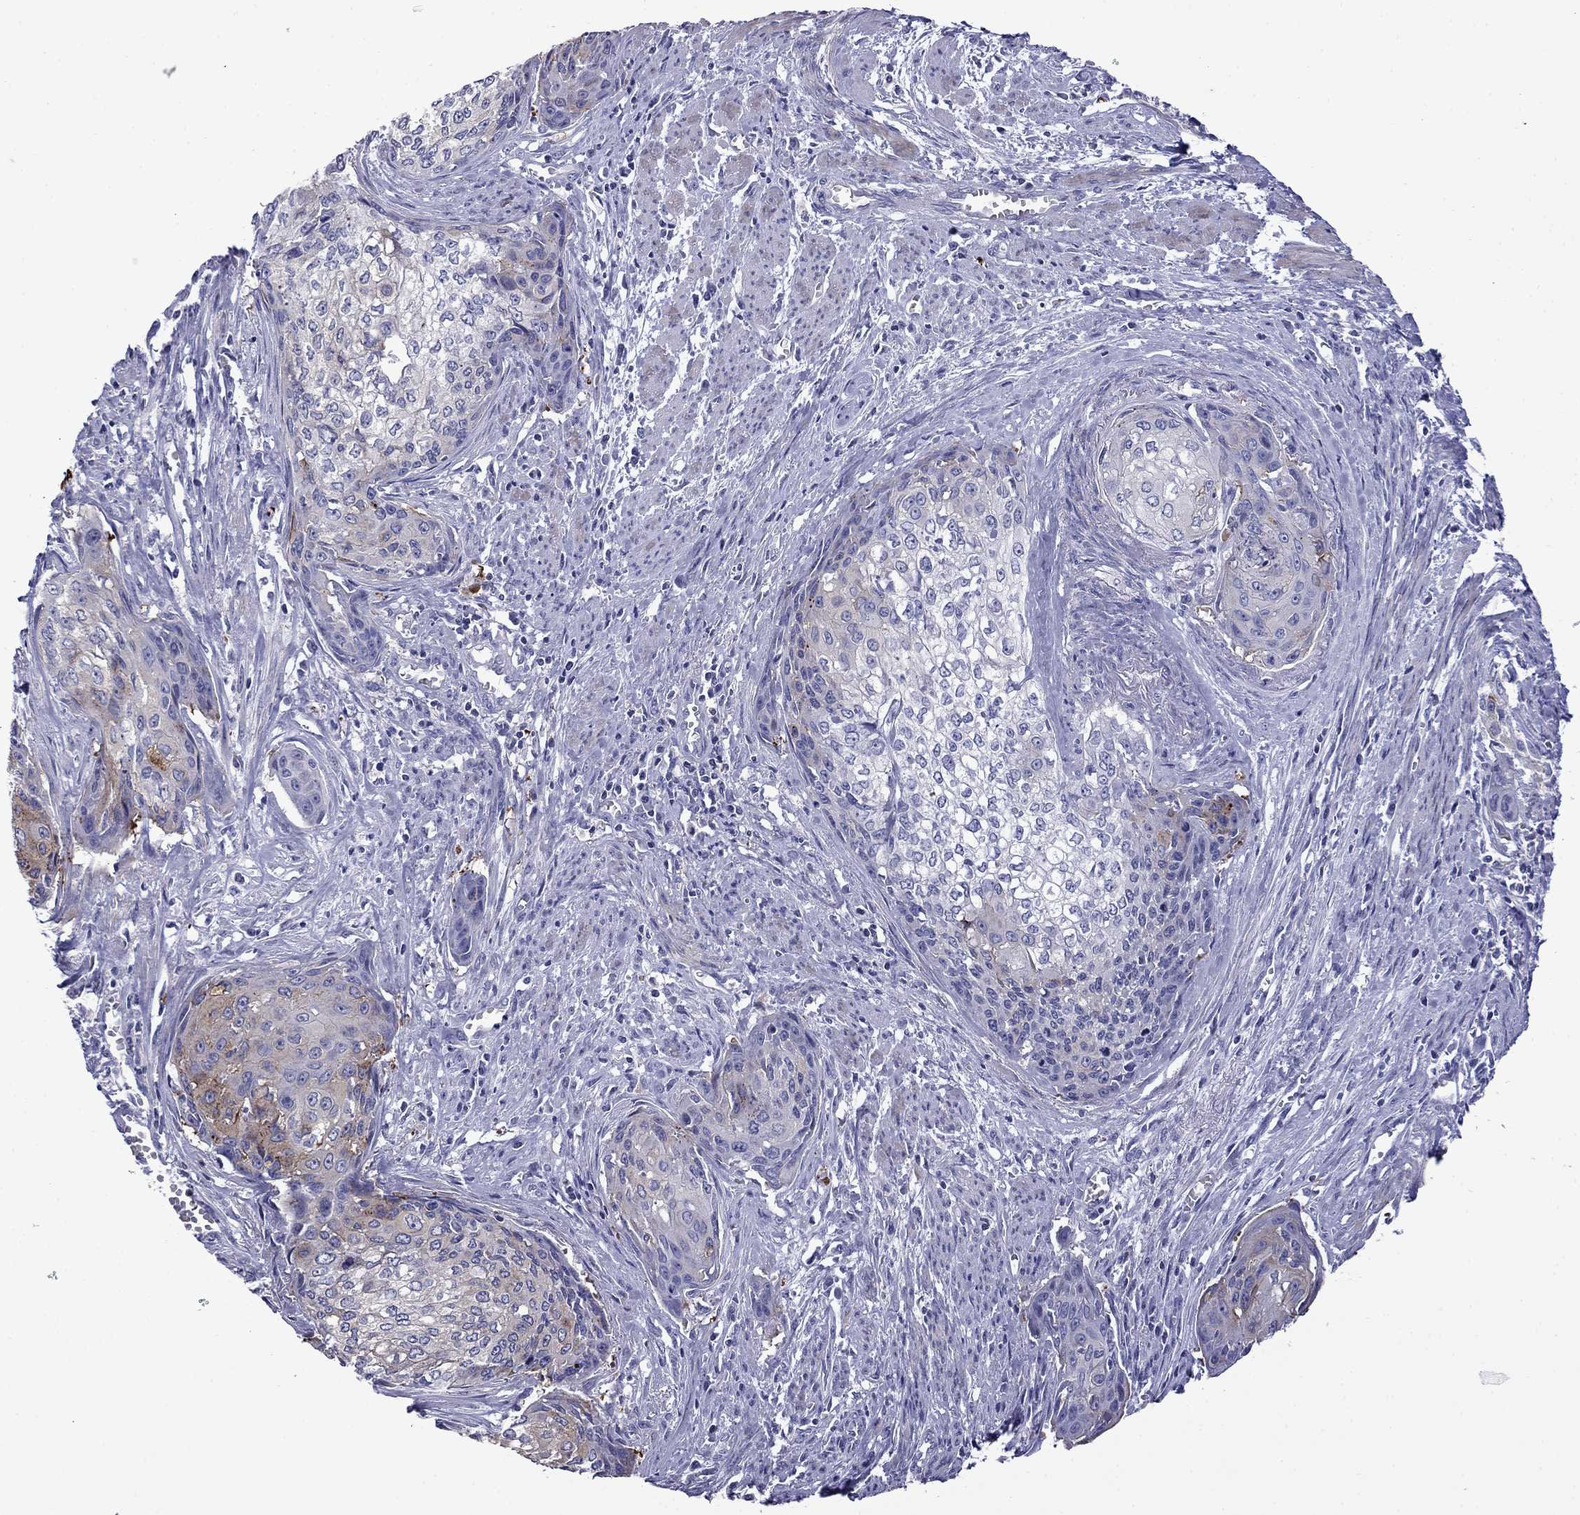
{"staining": {"intensity": "weak", "quantity": "<25%", "location": "cytoplasmic/membranous"}, "tissue": "cervical cancer", "cell_type": "Tumor cells", "image_type": "cancer", "snomed": [{"axis": "morphology", "description": "Squamous cell carcinoma, NOS"}, {"axis": "topography", "description": "Cervix"}], "caption": "Immunohistochemistry (IHC) image of neoplastic tissue: squamous cell carcinoma (cervical) stained with DAB reveals no significant protein positivity in tumor cells.", "gene": "PRR18", "patient": {"sex": "female", "age": 58}}